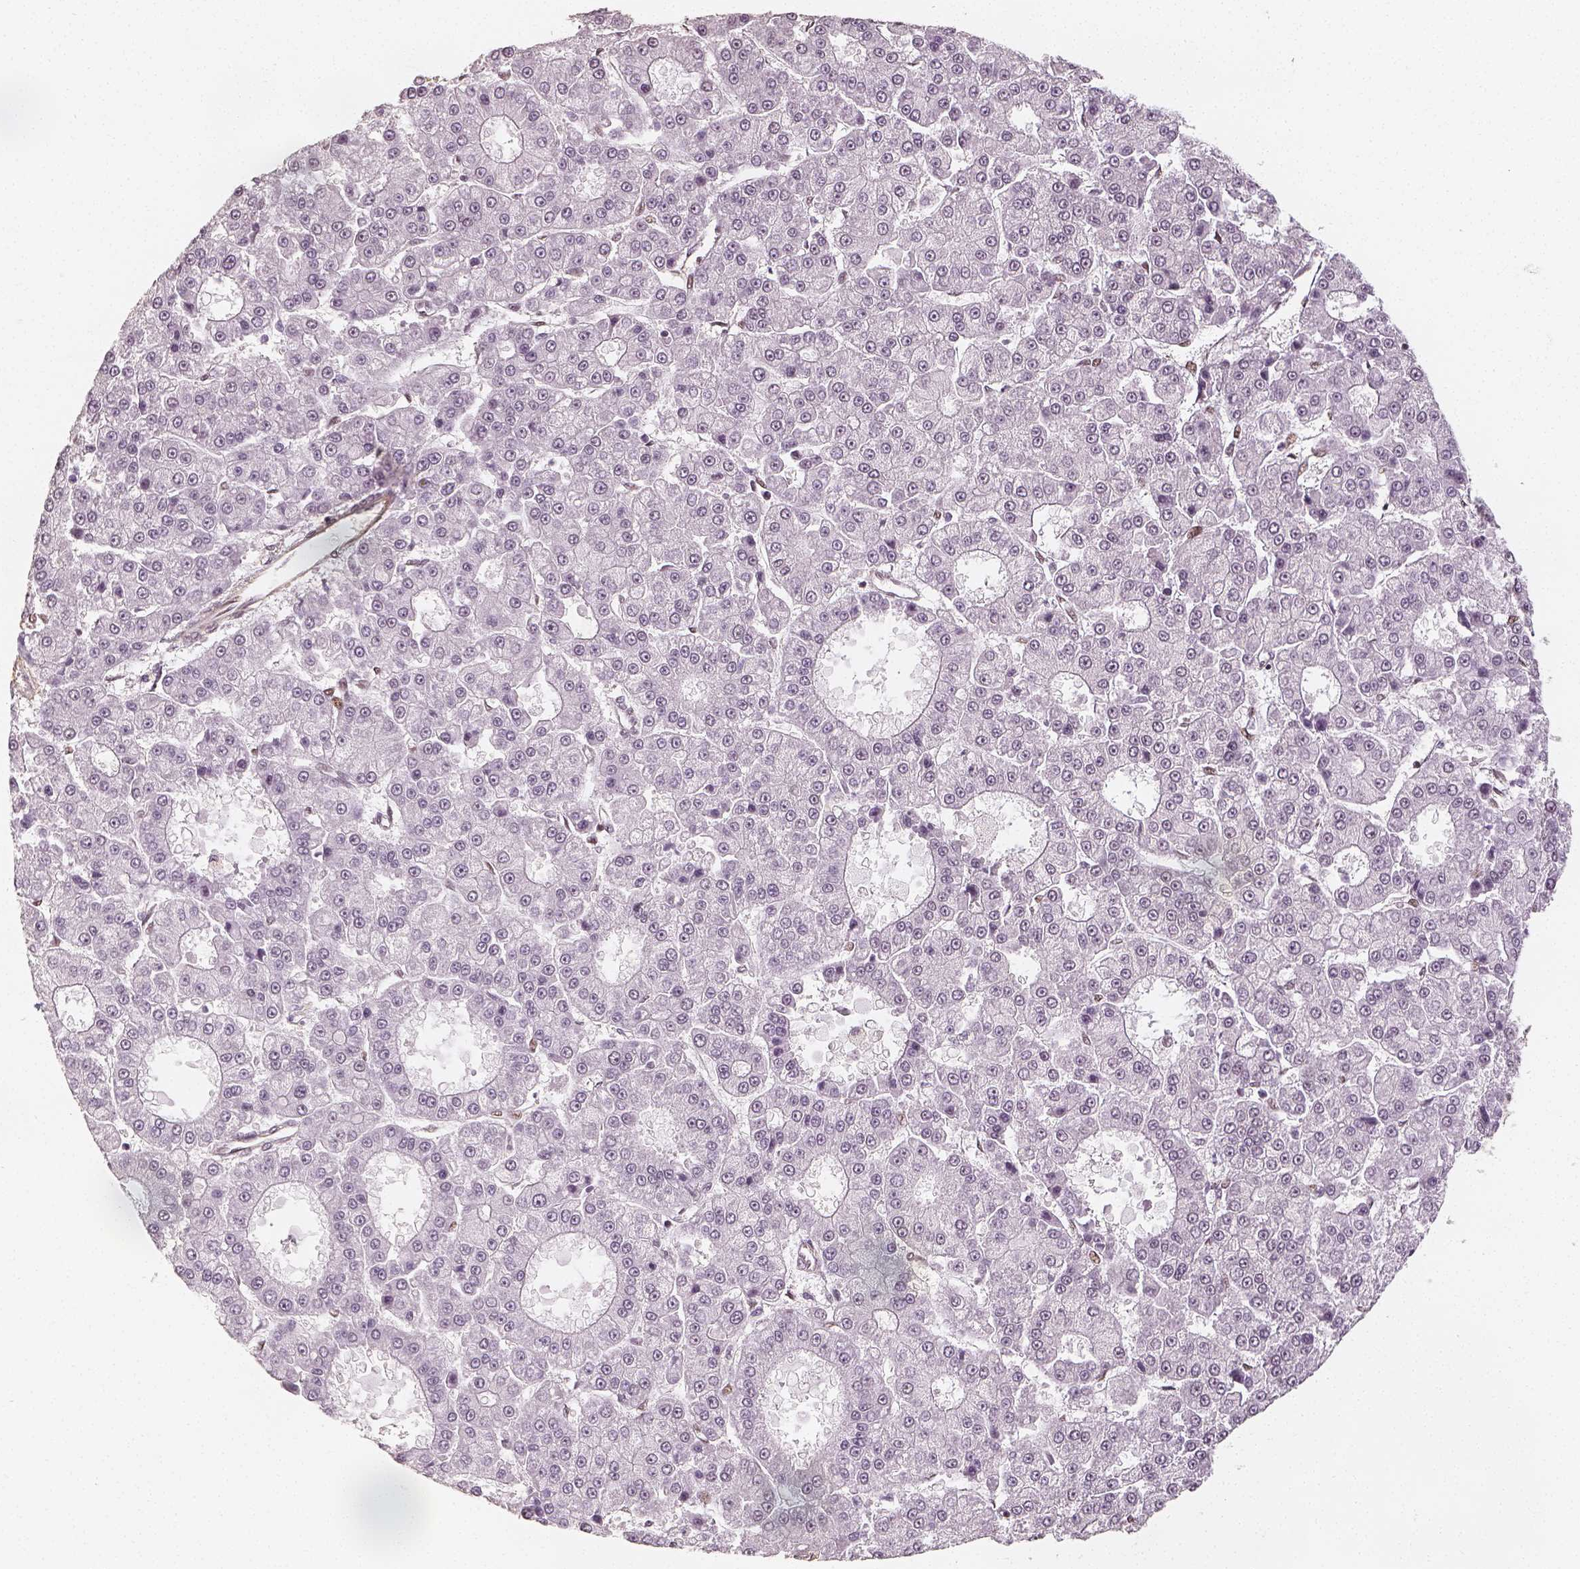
{"staining": {"intensity": "negative", "quantity": "none", "location": "none"}, "tissue": "liver cancer", "cell_type": "Tumor cells", "image_type": "cancer", "snomed": [{"axis": "morphology", "description": "Carcinoma, Hepatocellular, NOS"}, {"axis": "topography", "description": "Liver"}], "caption": "High magnification brightfield microscopy of liver cancer (hepatocellular carcinoma) stained with DAB (brown) and counterstained with hematoxylin (blue): tumor cells show no significant staining. (DAB immunohistochemistry, high magnification).", "gene": "HDAC1", "patient": {"sex": "male", "age": 70}}